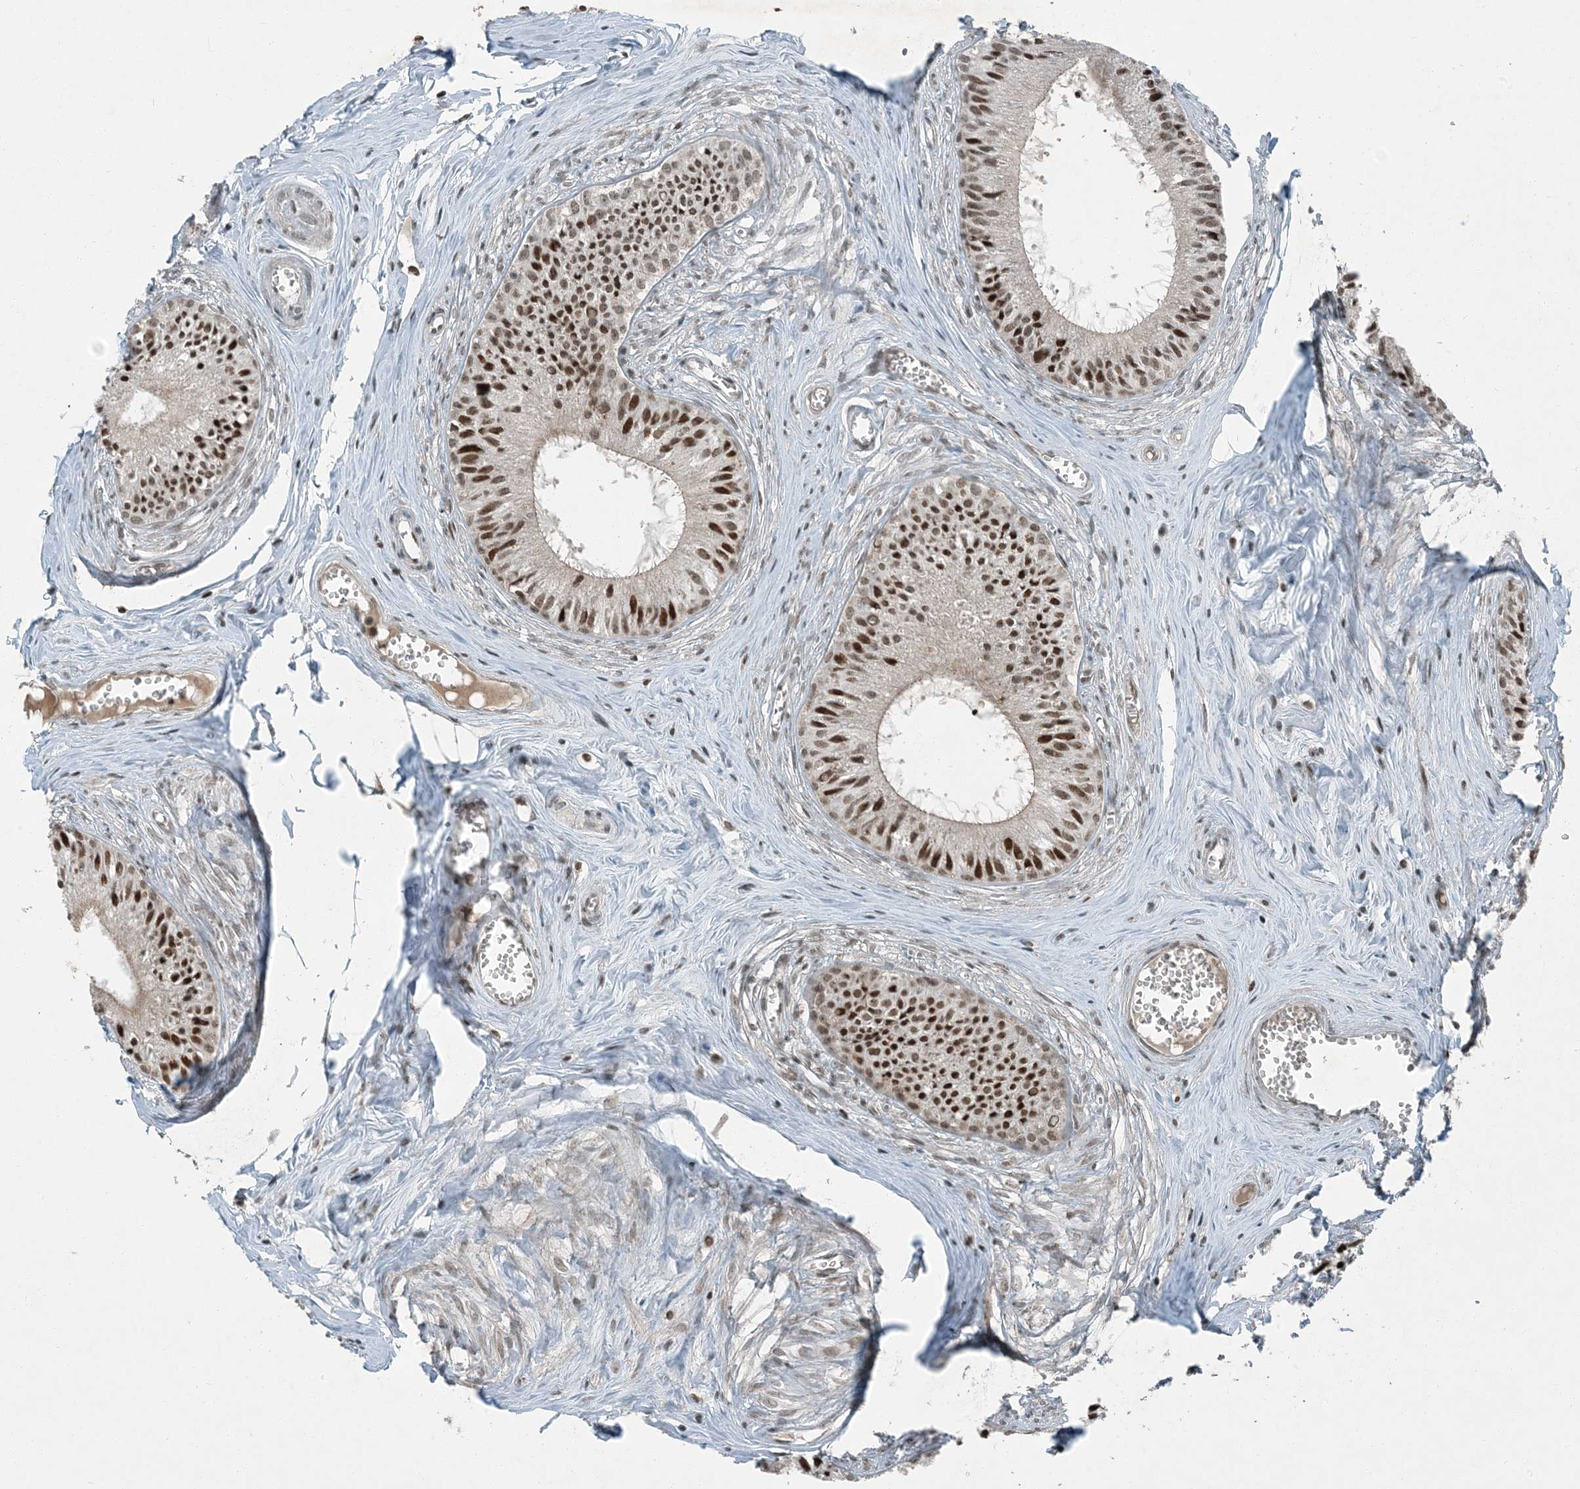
{"staining": {"intensity": "strong", "quantity": ">75%", "location": "nuclear"}, "tissue": "epididymis", "cell_type": "Glandular cells", "image_type": "normal", "snomed": [{"axis": "morphology", "description": "Normal tissue, NOS"}, {"axis": "topography", "description": "Epididymis"}], "caption": "Immunohistochemical staining of benign epididymis exhibits strong nuclear protein staining in approximately >75% of glandular cells. (DAB (3,3'-diaminobenzidine) = brown stain, brightfield microscopy at high magnification).", "gene": "TRAPPC12", "patient": {"sex": "male", "age": 36}}